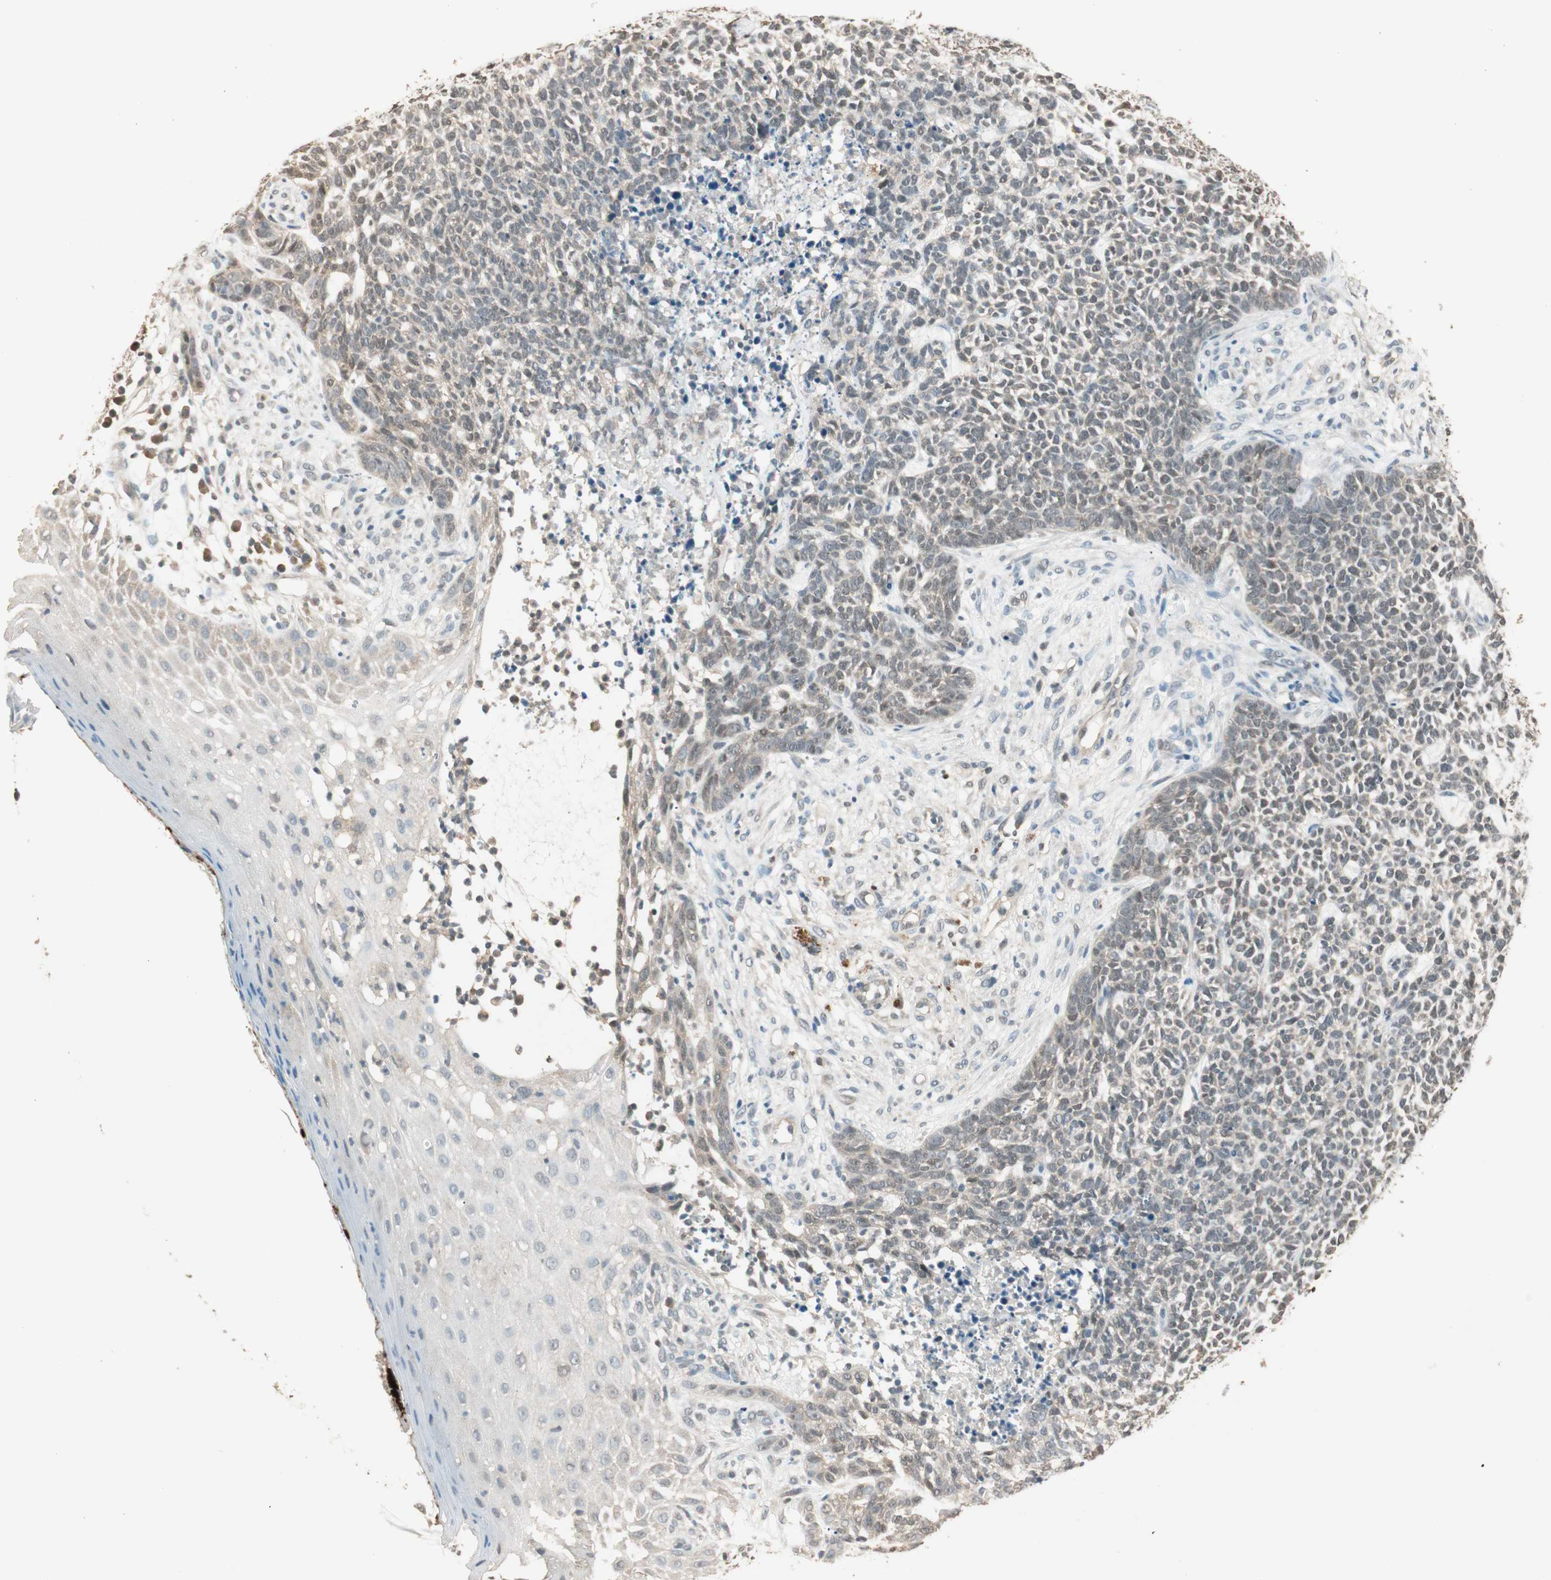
{"staining": {"intensity": "weak", "quantity": "25%-75%", "location": "cytoplasmic/membranous,nuclear"}, "tissue": "skin cancer", "cell_type": "Tumor cells", "image_type": "cancer", "snomed": [{"axis": "morphology", "description": "Basal cell carcinoma"}, {"axis": "topography", "description": "Skin"}], "caption": "Protein staining of skin cancer tissue displays weak cytoplasmic/membranous and nuclear expression in approximately 25%-75% of tumor cells.", "gene": "USP5", "patient": {"sex": "female", "age": 84}}